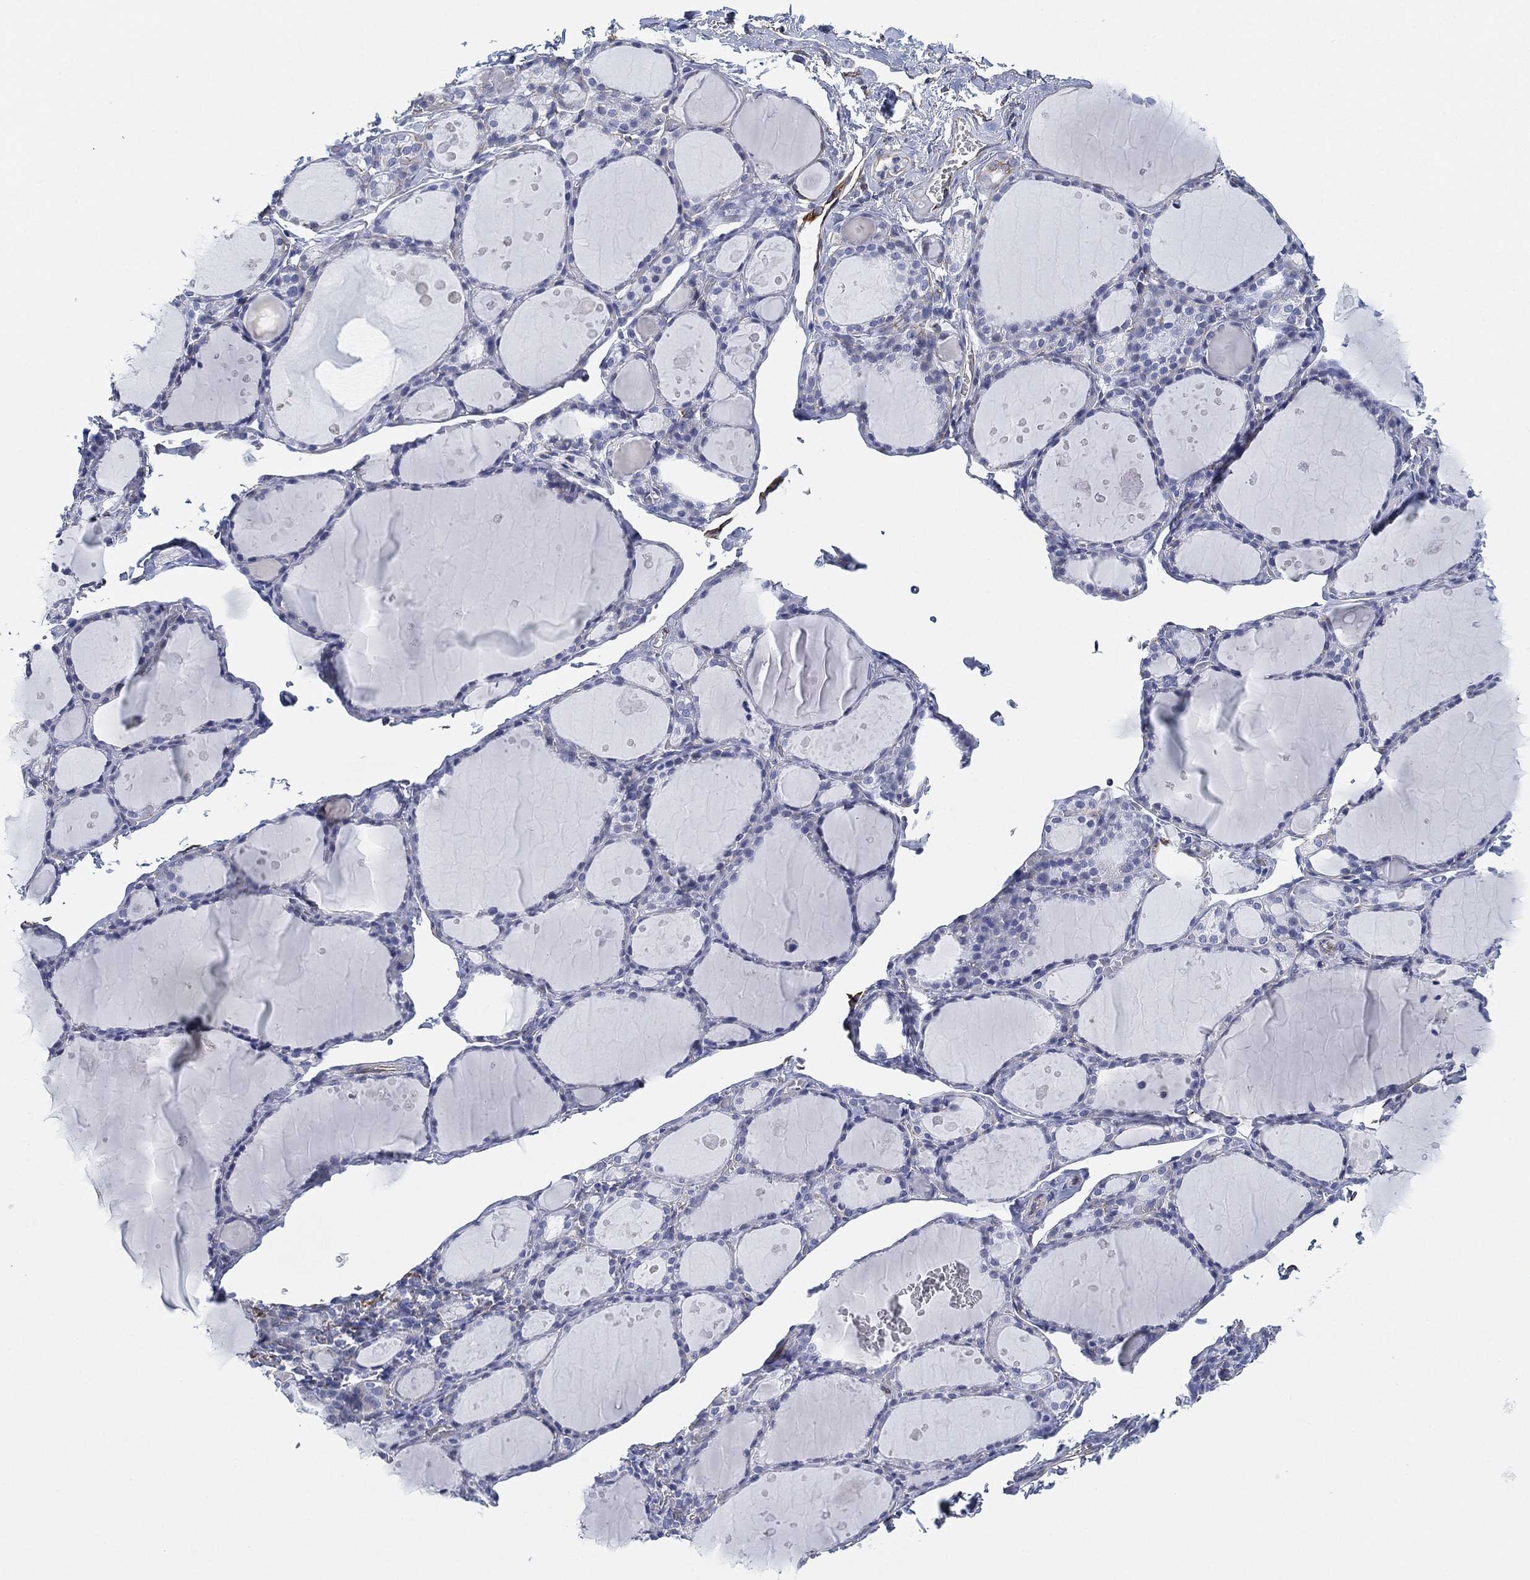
{"staining": {"intensity": "negative", "quantity": "none", "location": "none"}, "tissue": "thyroid gland", "cell_type": "Glandular cells", "image_type": "normal", "snomed": [{"axis": "morphology", "description": "Normal tissue, NOS"}, {"axis": "topography", "description": "Thyroid gland"}], "caption": "Glandular cells are negative for protein expression in unremarkable human thyroid gland. The staining is performed using DAB (3,3'-diaminobenzidine) brown chromogen with nuclei counter-stained in using hematoxylin.", "gene": "PSKH2", "patient": {"sex": "male", "age": 68}}